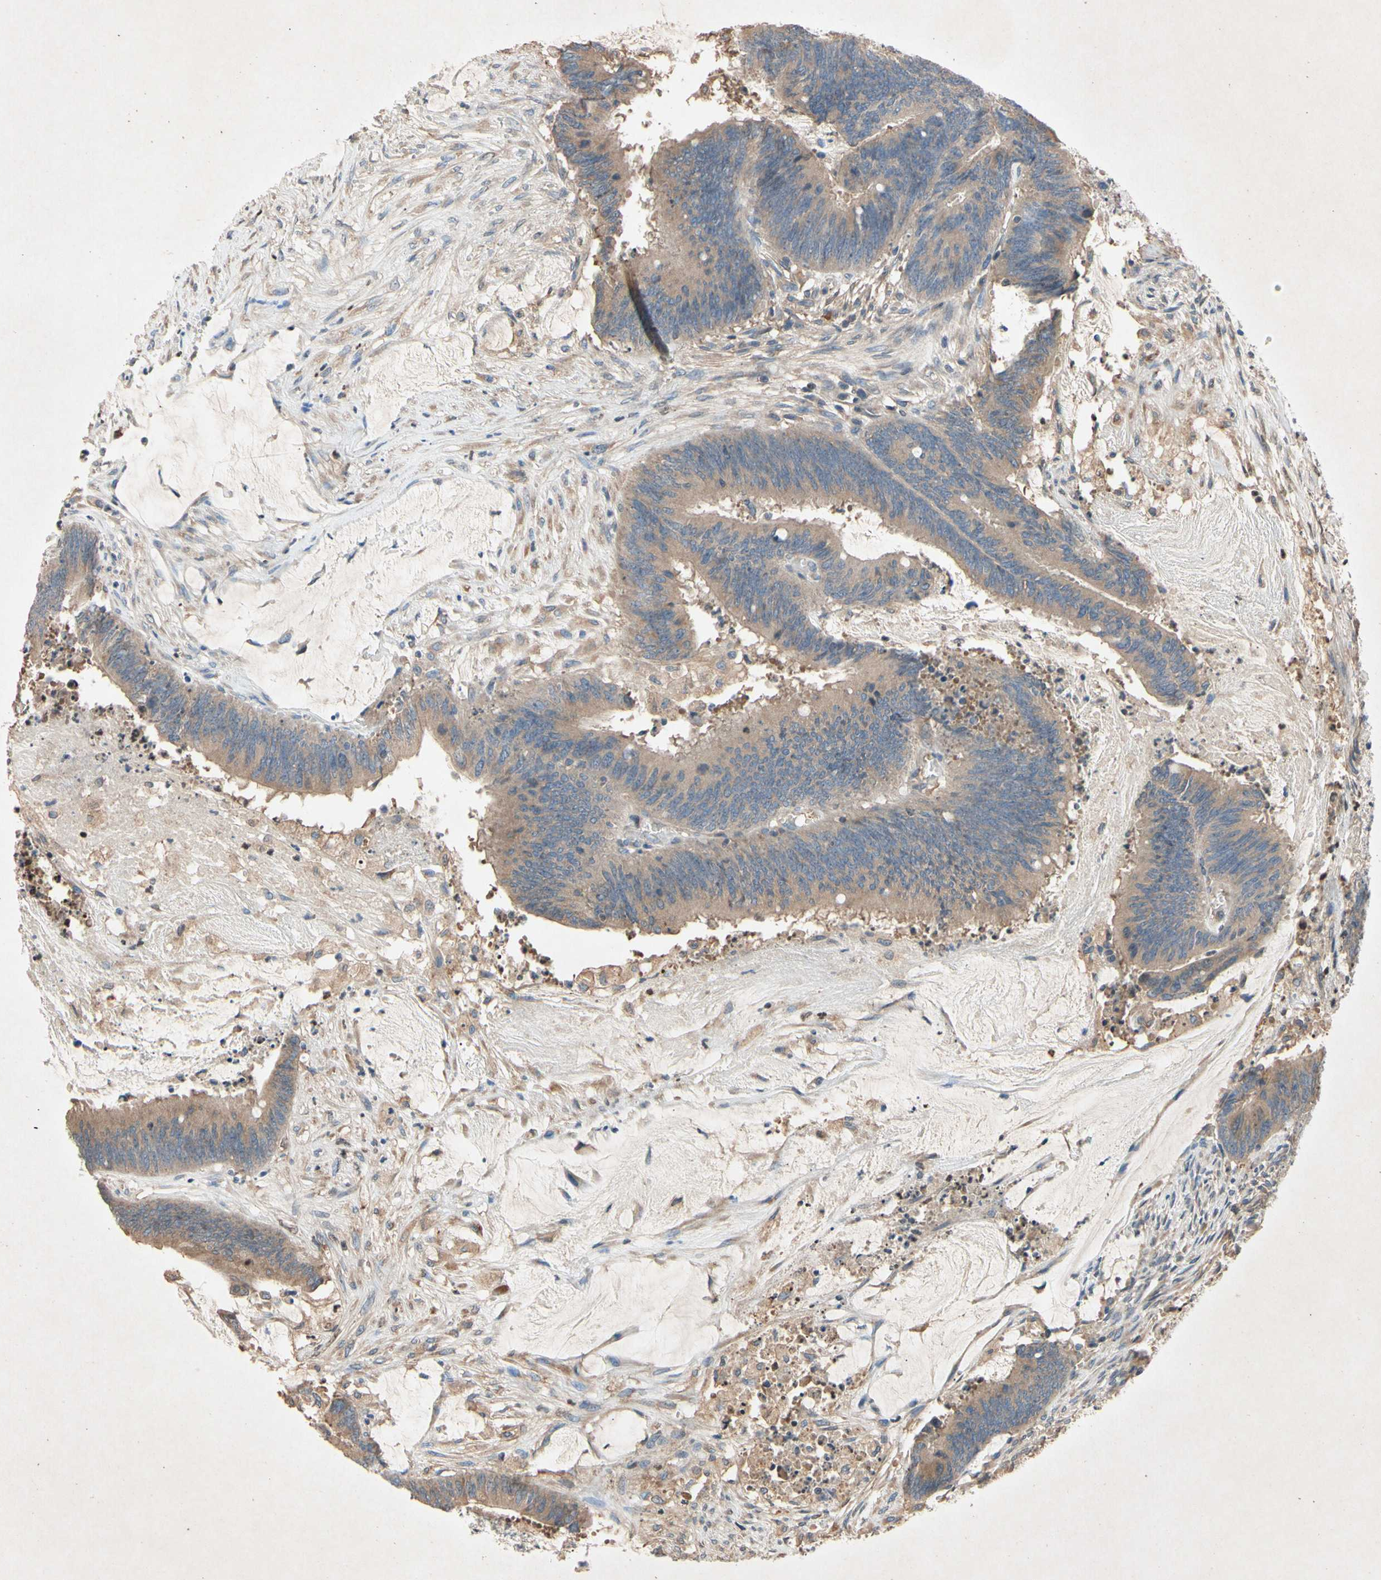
{"staining": {"intensity": "moderate", "quantity": ">75%", "location": "cytoplasmic/membranous"}, "tissue": "colorectal cancer", "cell_type": "Tumor cells", "image_type": "cancer", "snomed": [{"axis": "morphology", "description": "Adenocarcinoma, NOS"}, {"axis": "topography", "description": "Rectum"}], "caption": "An image showing moderate cytoplasmic/membranous expression in approximately >75% of tumor cells in adenocarcinoma (colorectal), as visualized by brown immunohistochemical staining.", "gene": "PRDX4", "patient": {"sex": "female", "age": 66}}